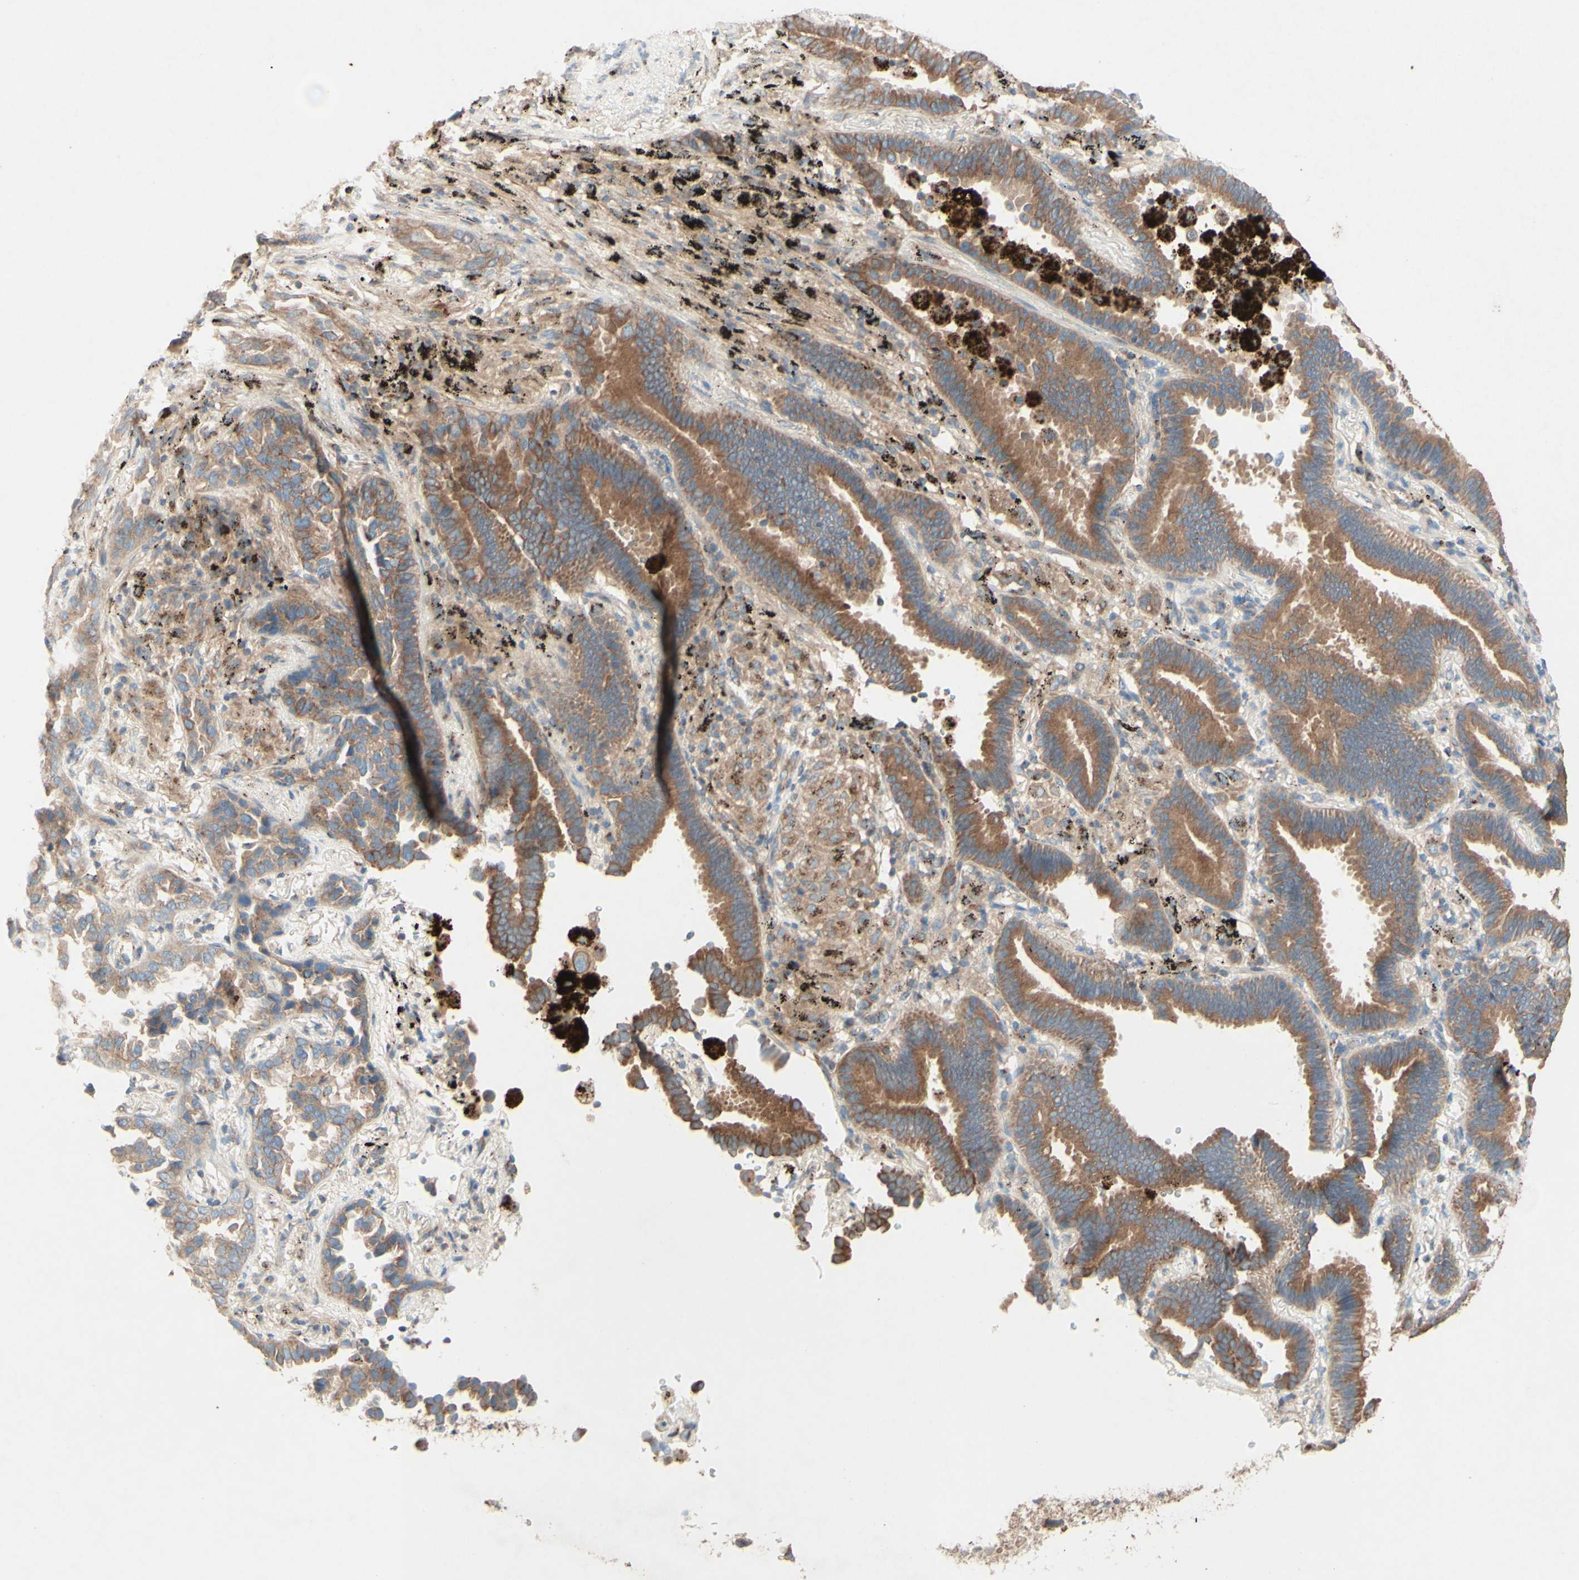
{"staining": {"intensity": "moderate", "quantity": ">75%", "location": "cytoplasmic/membranous"}, "tissue": "lung cancer", "cell_type": "Tumor cells", "image_type": "cancer", "snomed": [{"axis": "morphology", "description": "Normal tissue, NOS"}, {"axis": "morphology", "description": "Adenocarcinoma, NOS"}, {"axis": "topography", "description": "Lung"}], "caption": "Tumor cells reveal medium levels of moderate cytoplasmic/membranous positivity in about >75% of cells in human lung cancer (adenocarcinoma).", "gene": "MTM1", "patient": {"sex": "male", "age": 59}}